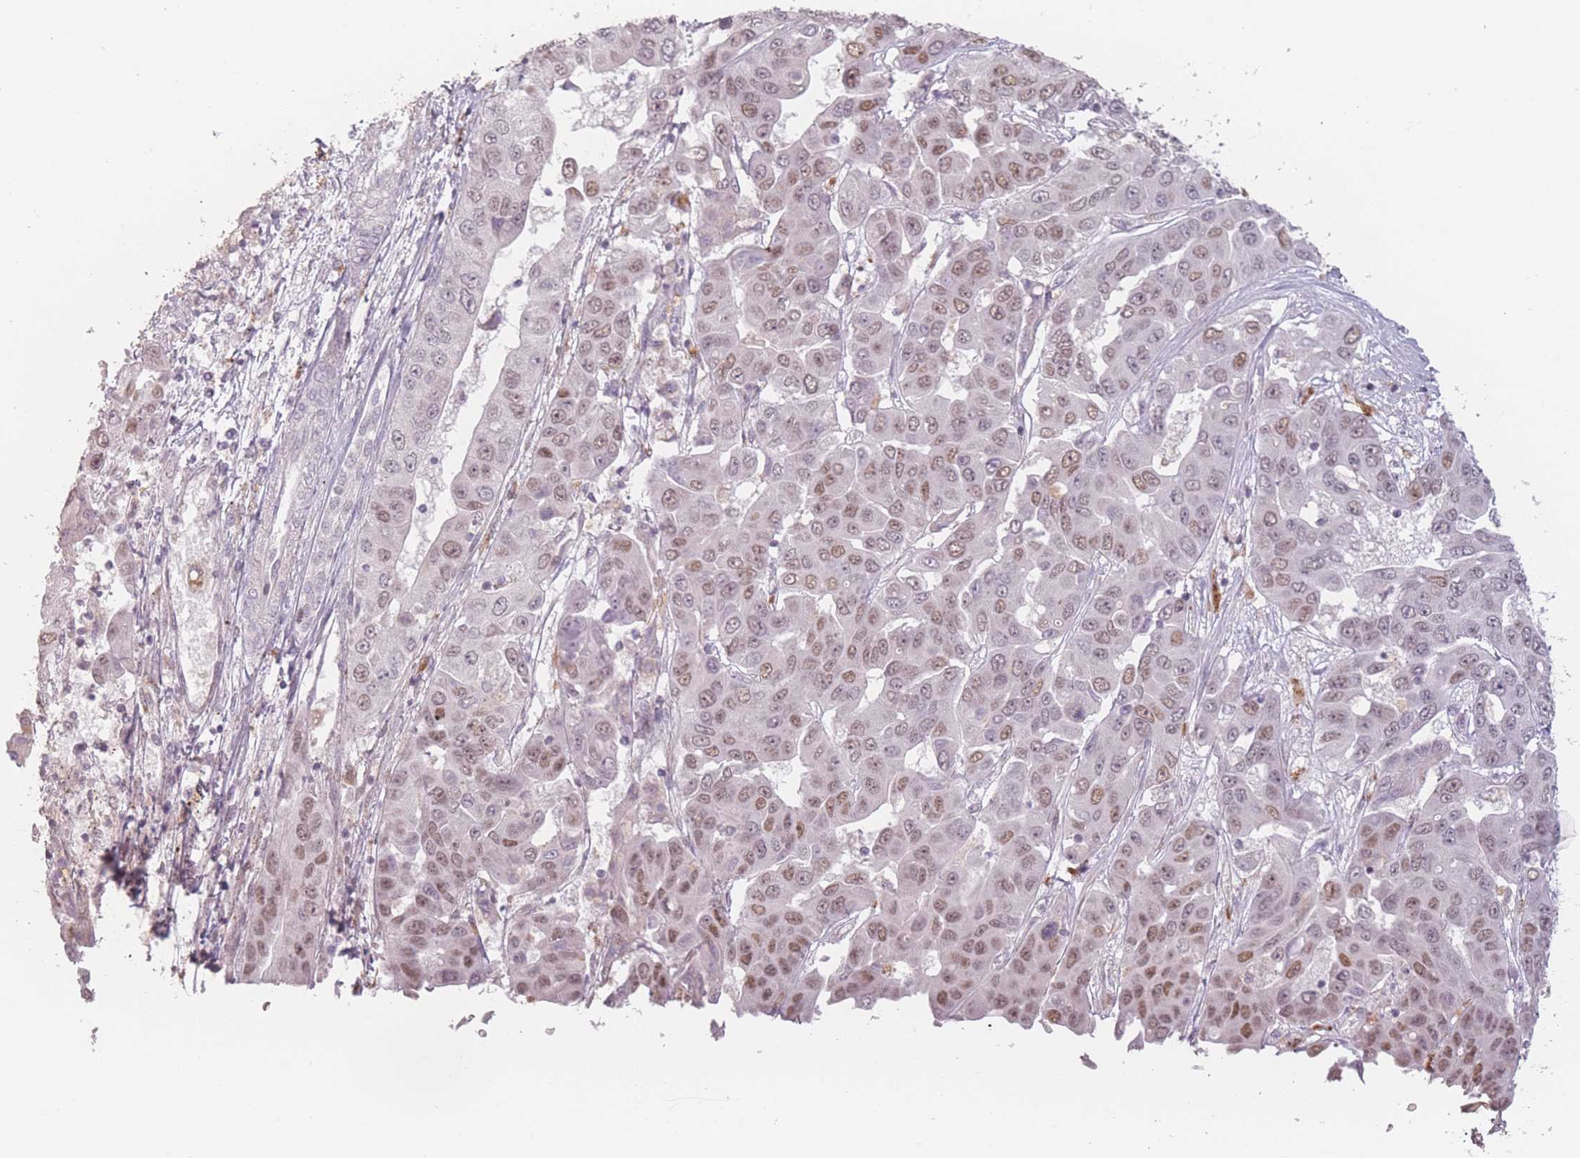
{"staining": {"intensity": "moderate", "quantity": ">75%", "location": "nuclear"}, "tissue": "liver cancer", "cell_type": "Tumor cells", "image_type": "cancer", "snomed": [{"axis": "morphology", "description": "Cholangiocarcinoma"}, {"axis": "topography", "description": "Liver"}], "caption": "Immunohistochemical staining of human cholangiocarcinoma (liver) shows medium levels of moderate nuclear expression in about >75% of tumor cells. (DAB IHC, brown staining for protein, blue staining for nuclei).", "gene": "OR10C1", "patient": {"sex": "female", "age": 52}}